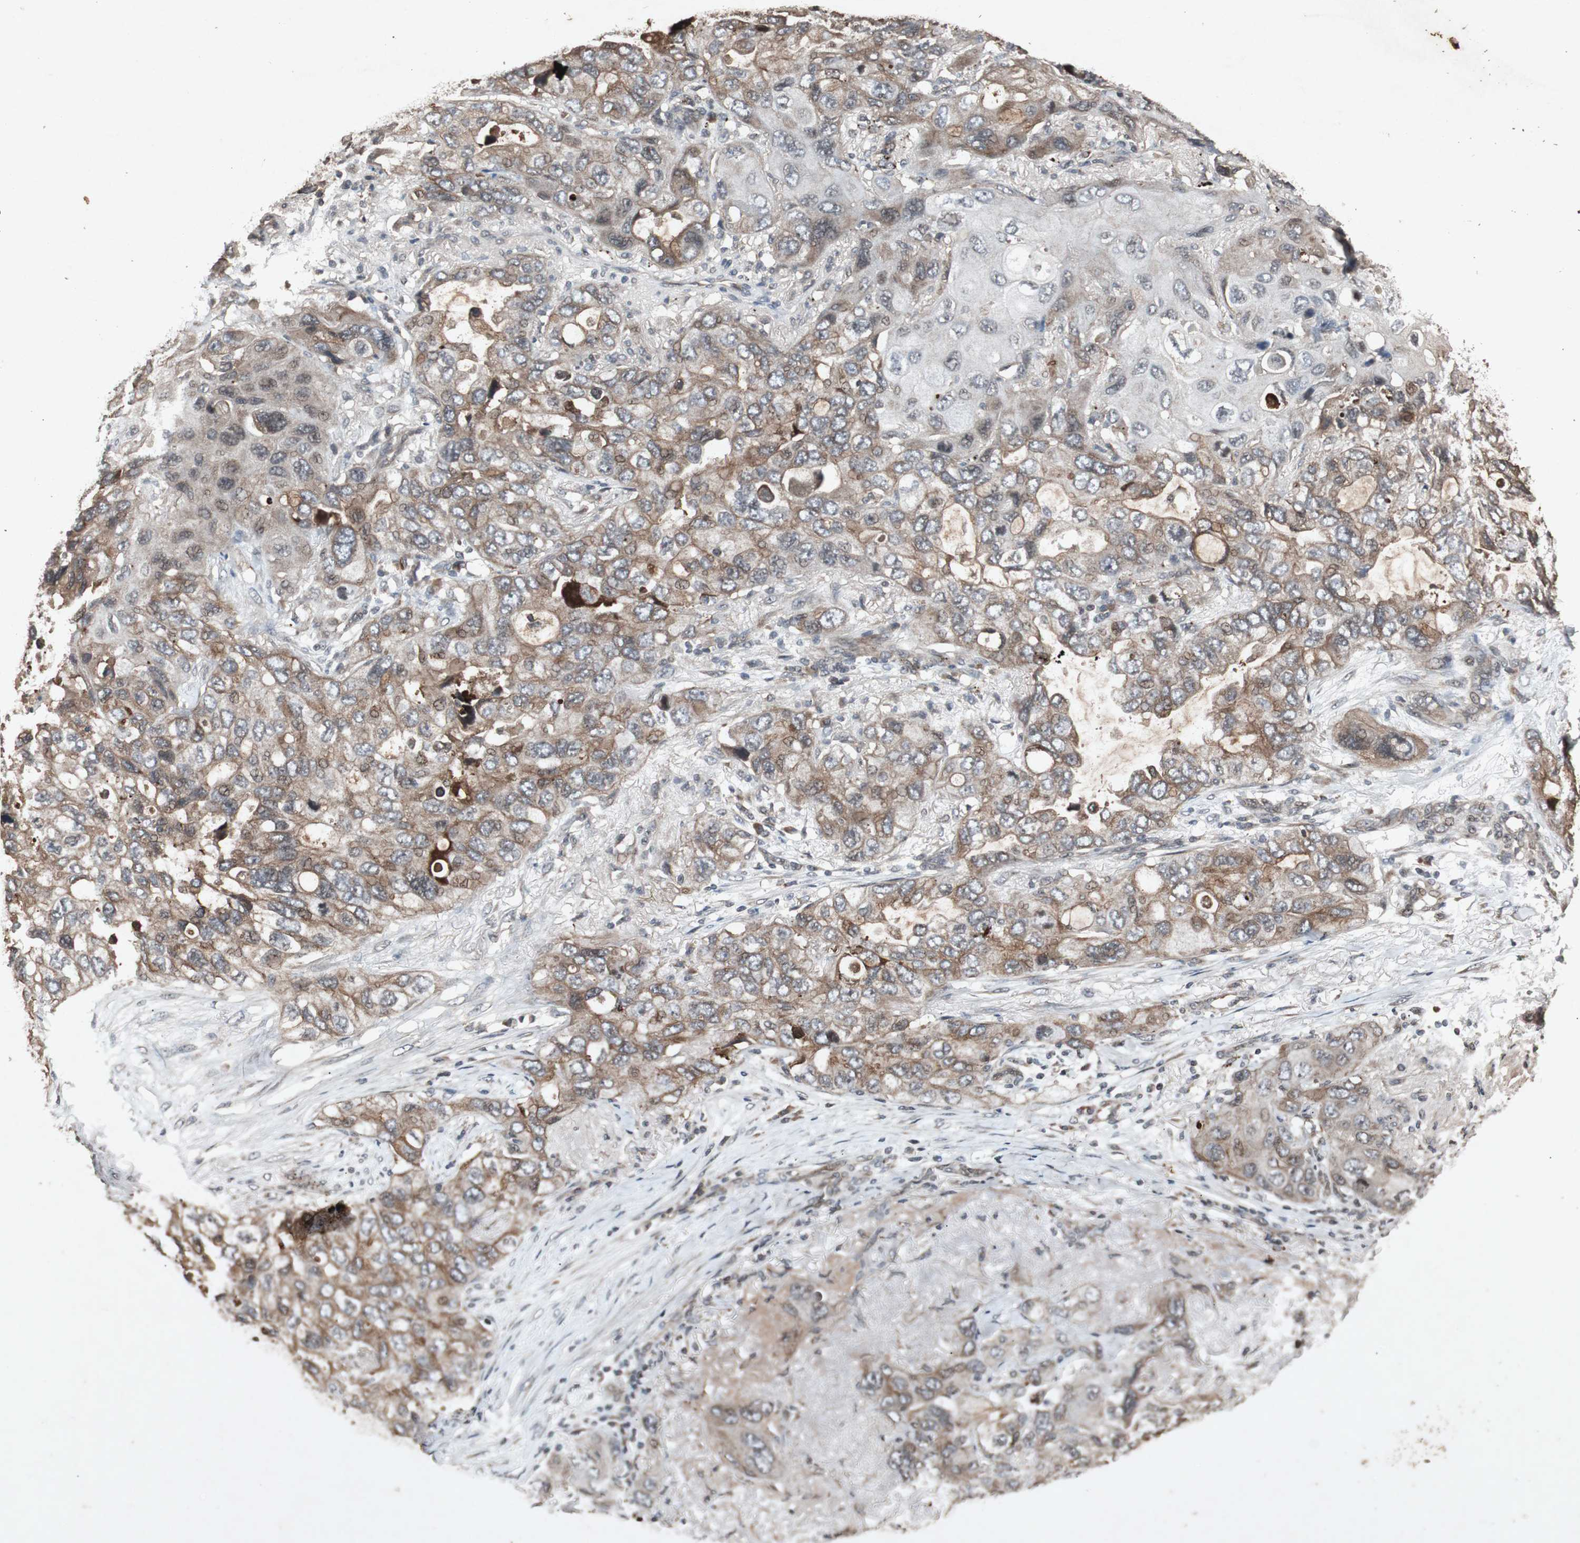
{"staining": {"intensity": "moderate", "quantity": ">75%", "location": "cytoplasmic/membranous"}, "tissue": "lung cancer", "cell_type": "Tumor cells", "image_type": "cancer", "snomed": [{"axis": "morphology", "description": "Squamous cell carcinoma, NOS"}, {"axis": "topography", "description": "Lung"}], "caption": "Immunohistochemistry image of neoplastic tissue: human lung cancer stained using IHC reveals medium levels of moderate protein expression localized specifically in the cytoplasmic/membranous of tumor cells, appearing as a cytoplasmic/membranous brown color.", "gene": "SLIT2", "patient": {"sex": "female", "age": 73}}